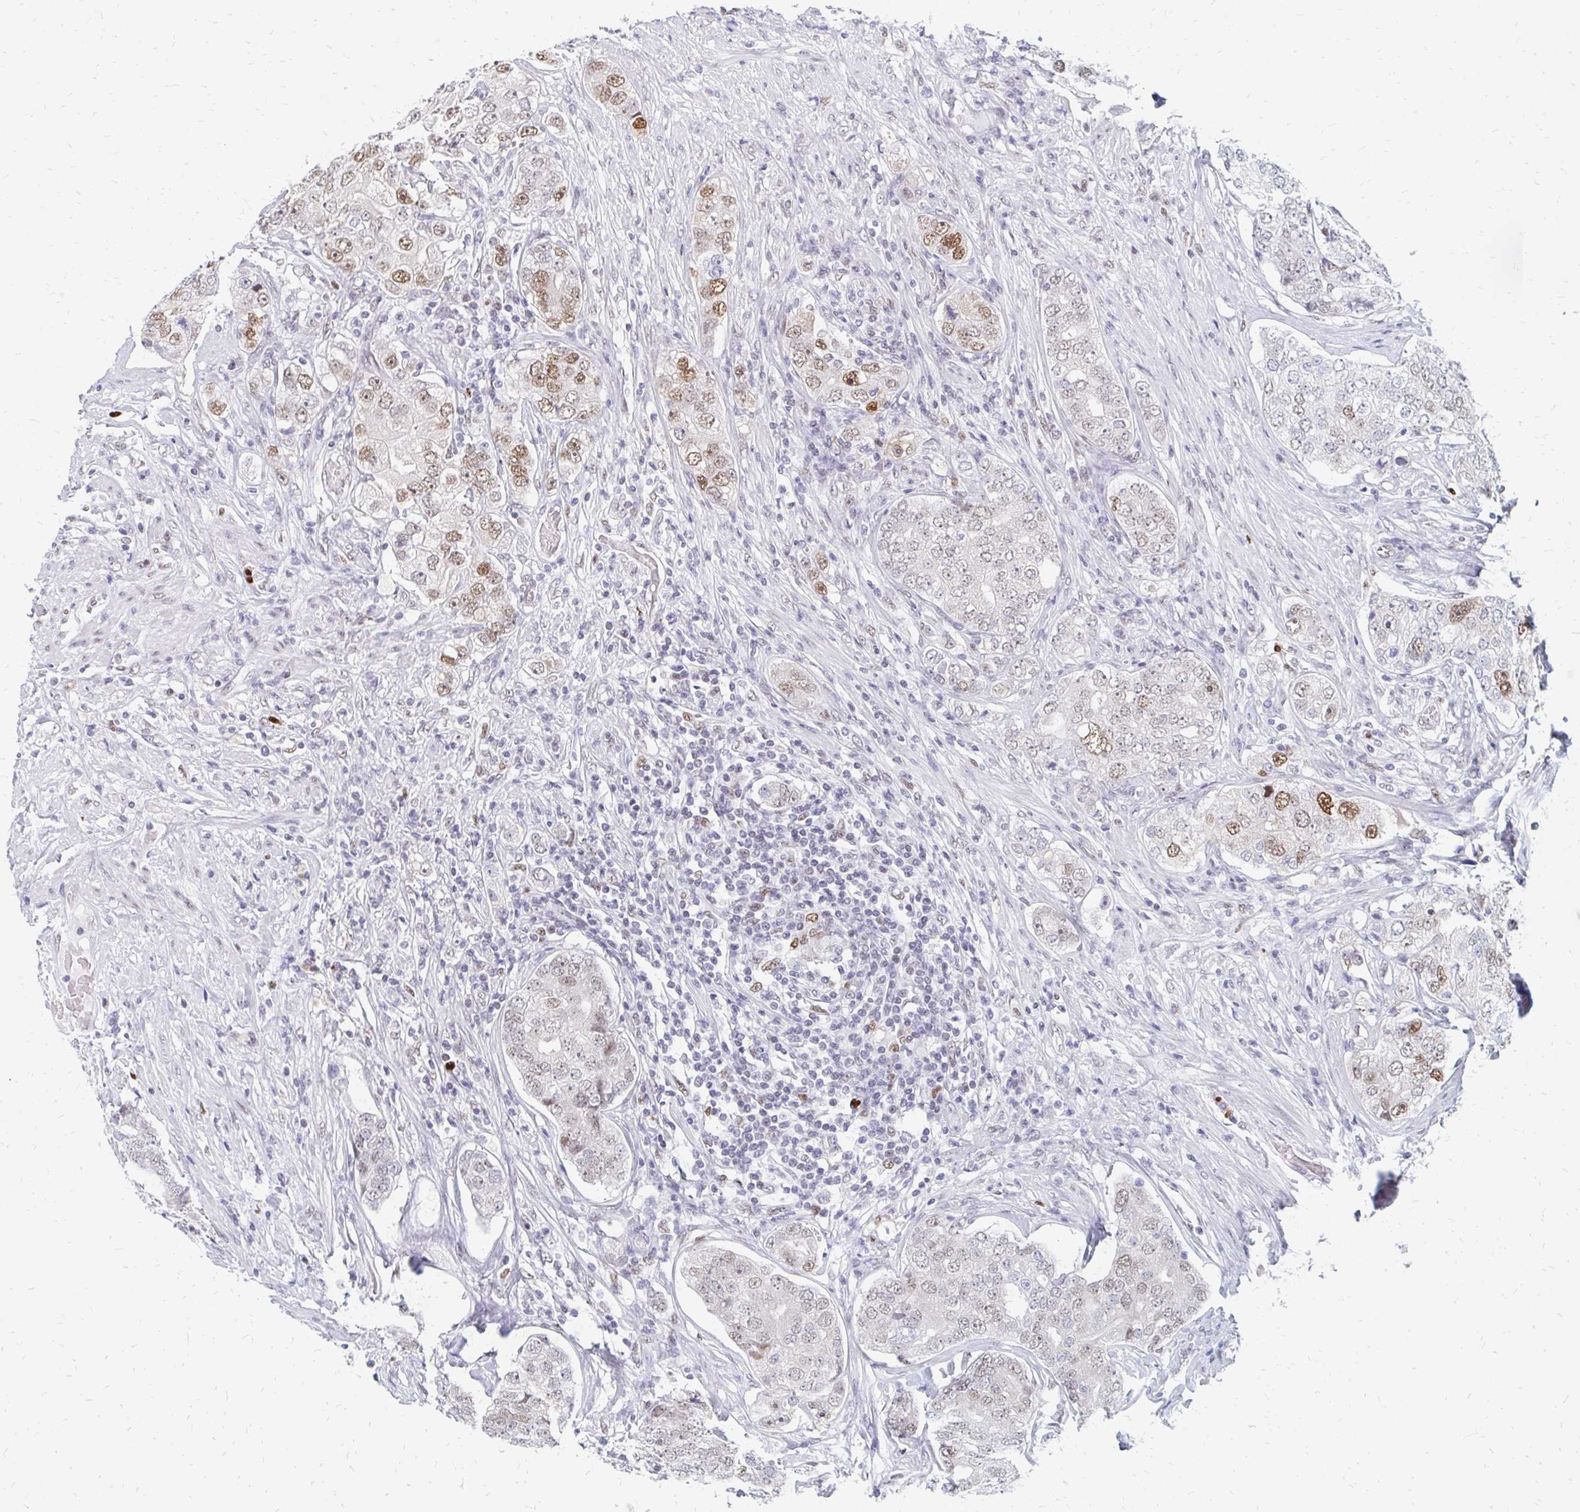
{"staining": {"intensity": "moderate", "quantity": "<25%", "location": "nuclear"}, "tissue": "prostate cancer", "cell_type": "Tumor cells", "image_type": "cancer", "snomed": [{"axis": "morphology", "description": "Adenocarcinoma, High grade"}, {"axis": "topography", "description": "Prostate"}], "caption": "Prostate cancer stained with a brown dye displays moderate nuclear positive positivity in approximately <25% of tumor cells.", "gene": "PLK3", "patient": {"sex": "male", "age": 60}}